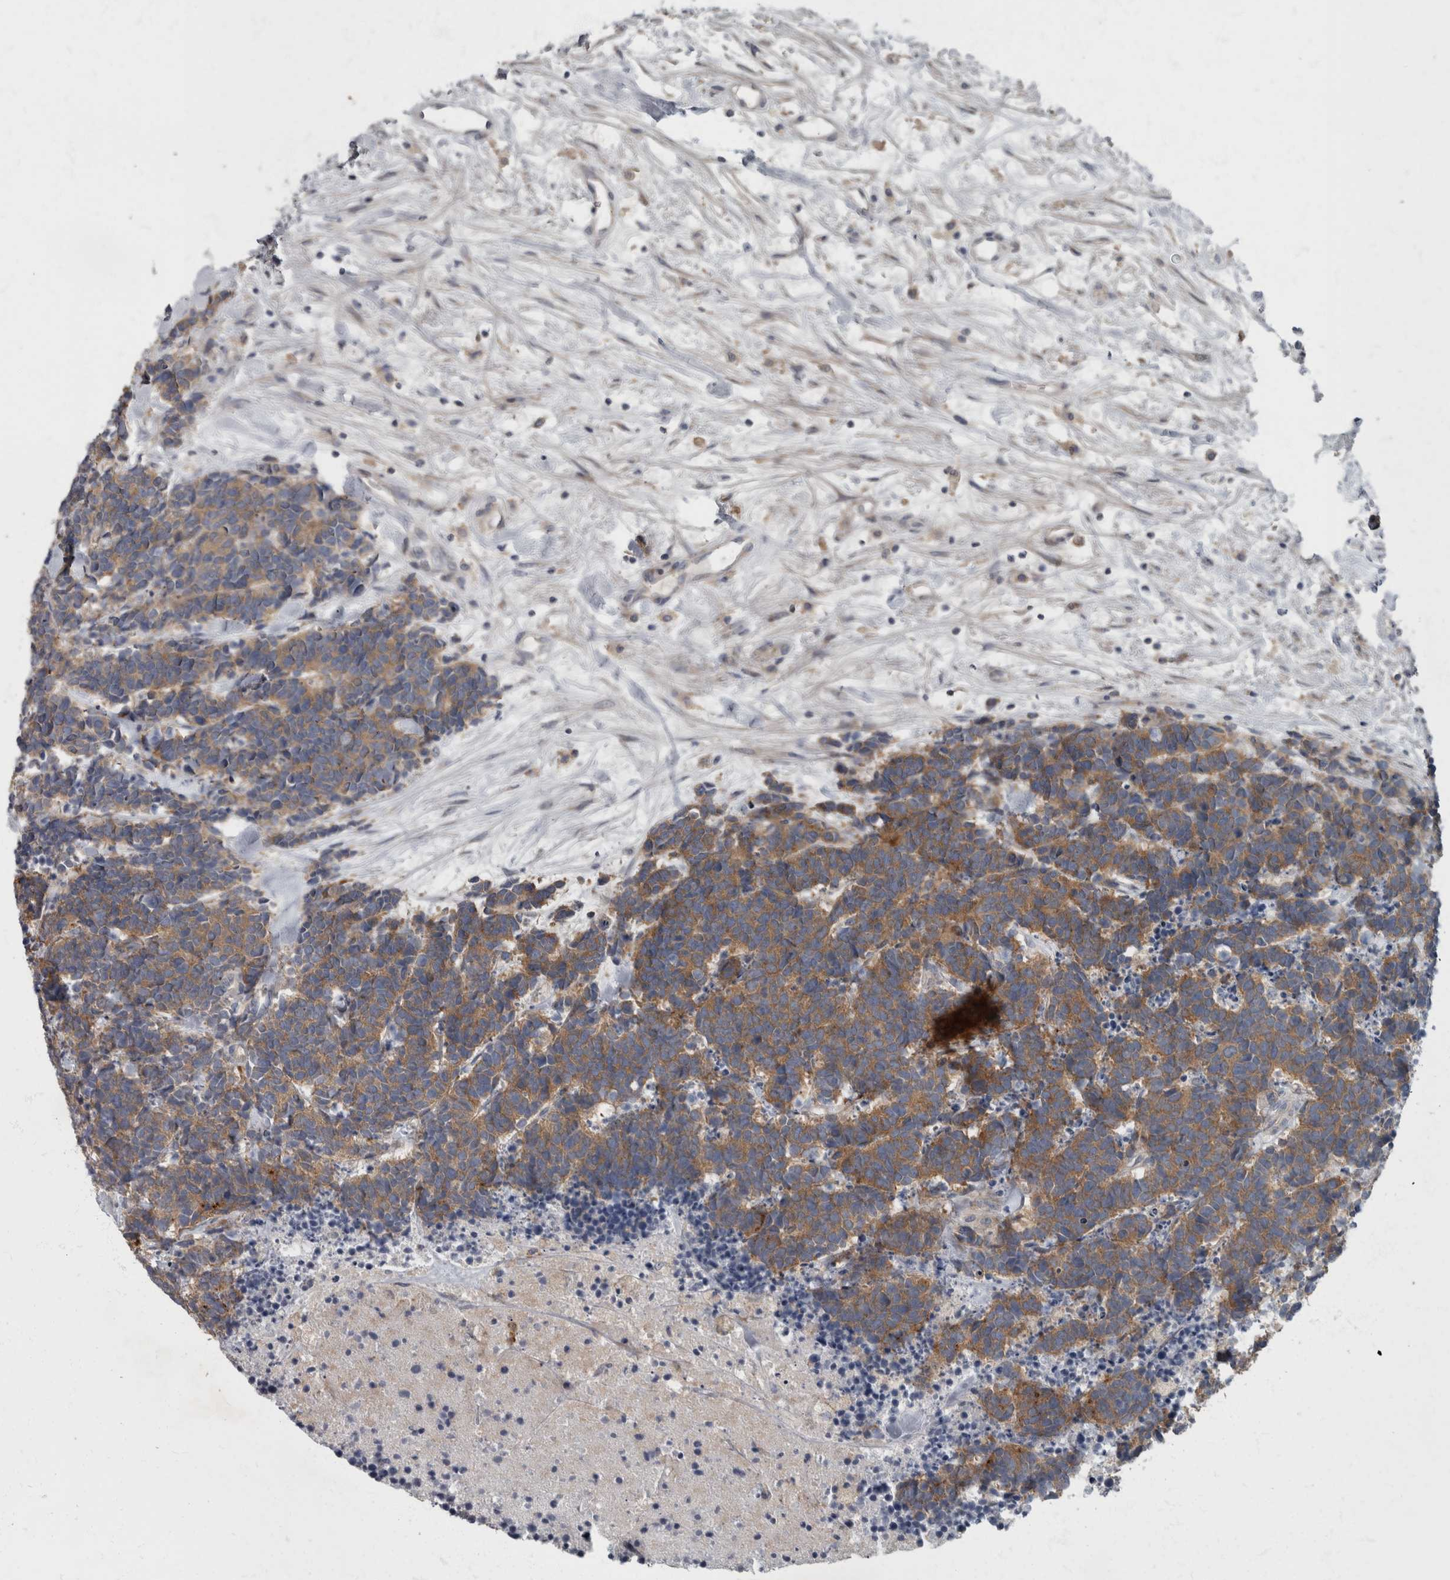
{"staining": {"intensity": "moderate", "quantity": ">75%", "location": "cytoplasmic/membranous"}, "tissue": "carcinoid", "cell_type": "Tumor cells", "image_type": "cancer", "snomed": [{"axis": "morphology", "description": "Carcinoma, NOS"}, {"axis": "morphology", "description": "Carcinoid, malignant, NOS"}, {"axis": "topography", "description": "Urinary bladder"}], "caption": "Malignant carcinoid tissue displays moderate cytoplasmic/membranous staining in about >75% of tumor cells, visualized by immunohistochemistry.", "gene": "CDC42BPG", "patient": {"sex": "male", "age": 57}}